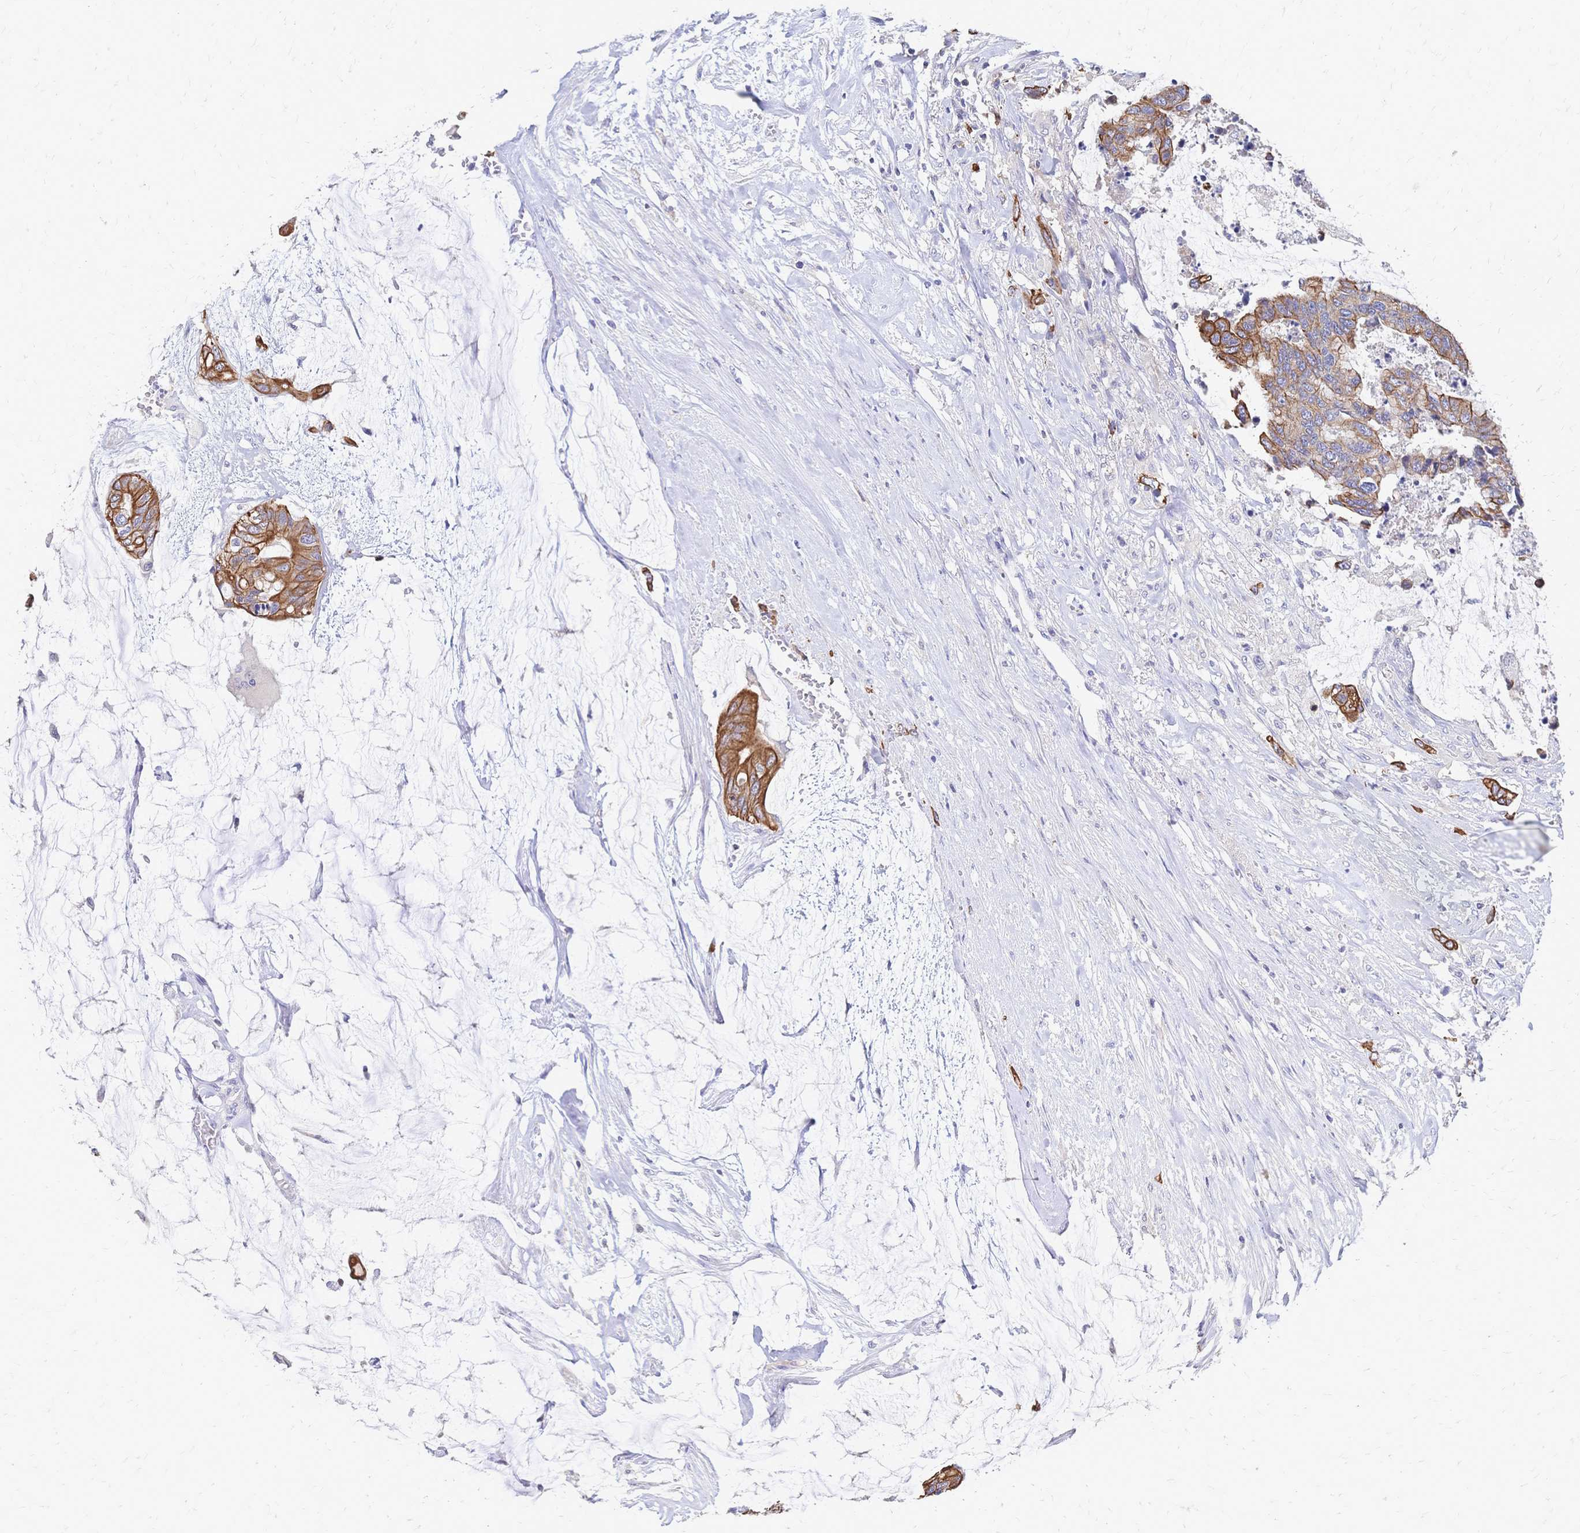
{"staining": {"intensity": "strong", "quantity": ">75%", "location": "cytoplasmic/membranous"}, "tissue": "colorectal cancer", "cell_type": "Tumor cells", "image_type": "cancer", "snomed": [{"axis": "morphology", "description": "Adenocarcinoma, NOS"}, {"axis": "topography", "description": "Rectum"}], "caption": "Immunohistochemistry (IHC) of colorectal cancer (adenocarcinoma) displays high levels of strong cytoplasmic/membranous positivity in about >75% of tumor cells.", "gene": "DTNB", "patient": {"sex": "female", "age": 59}}